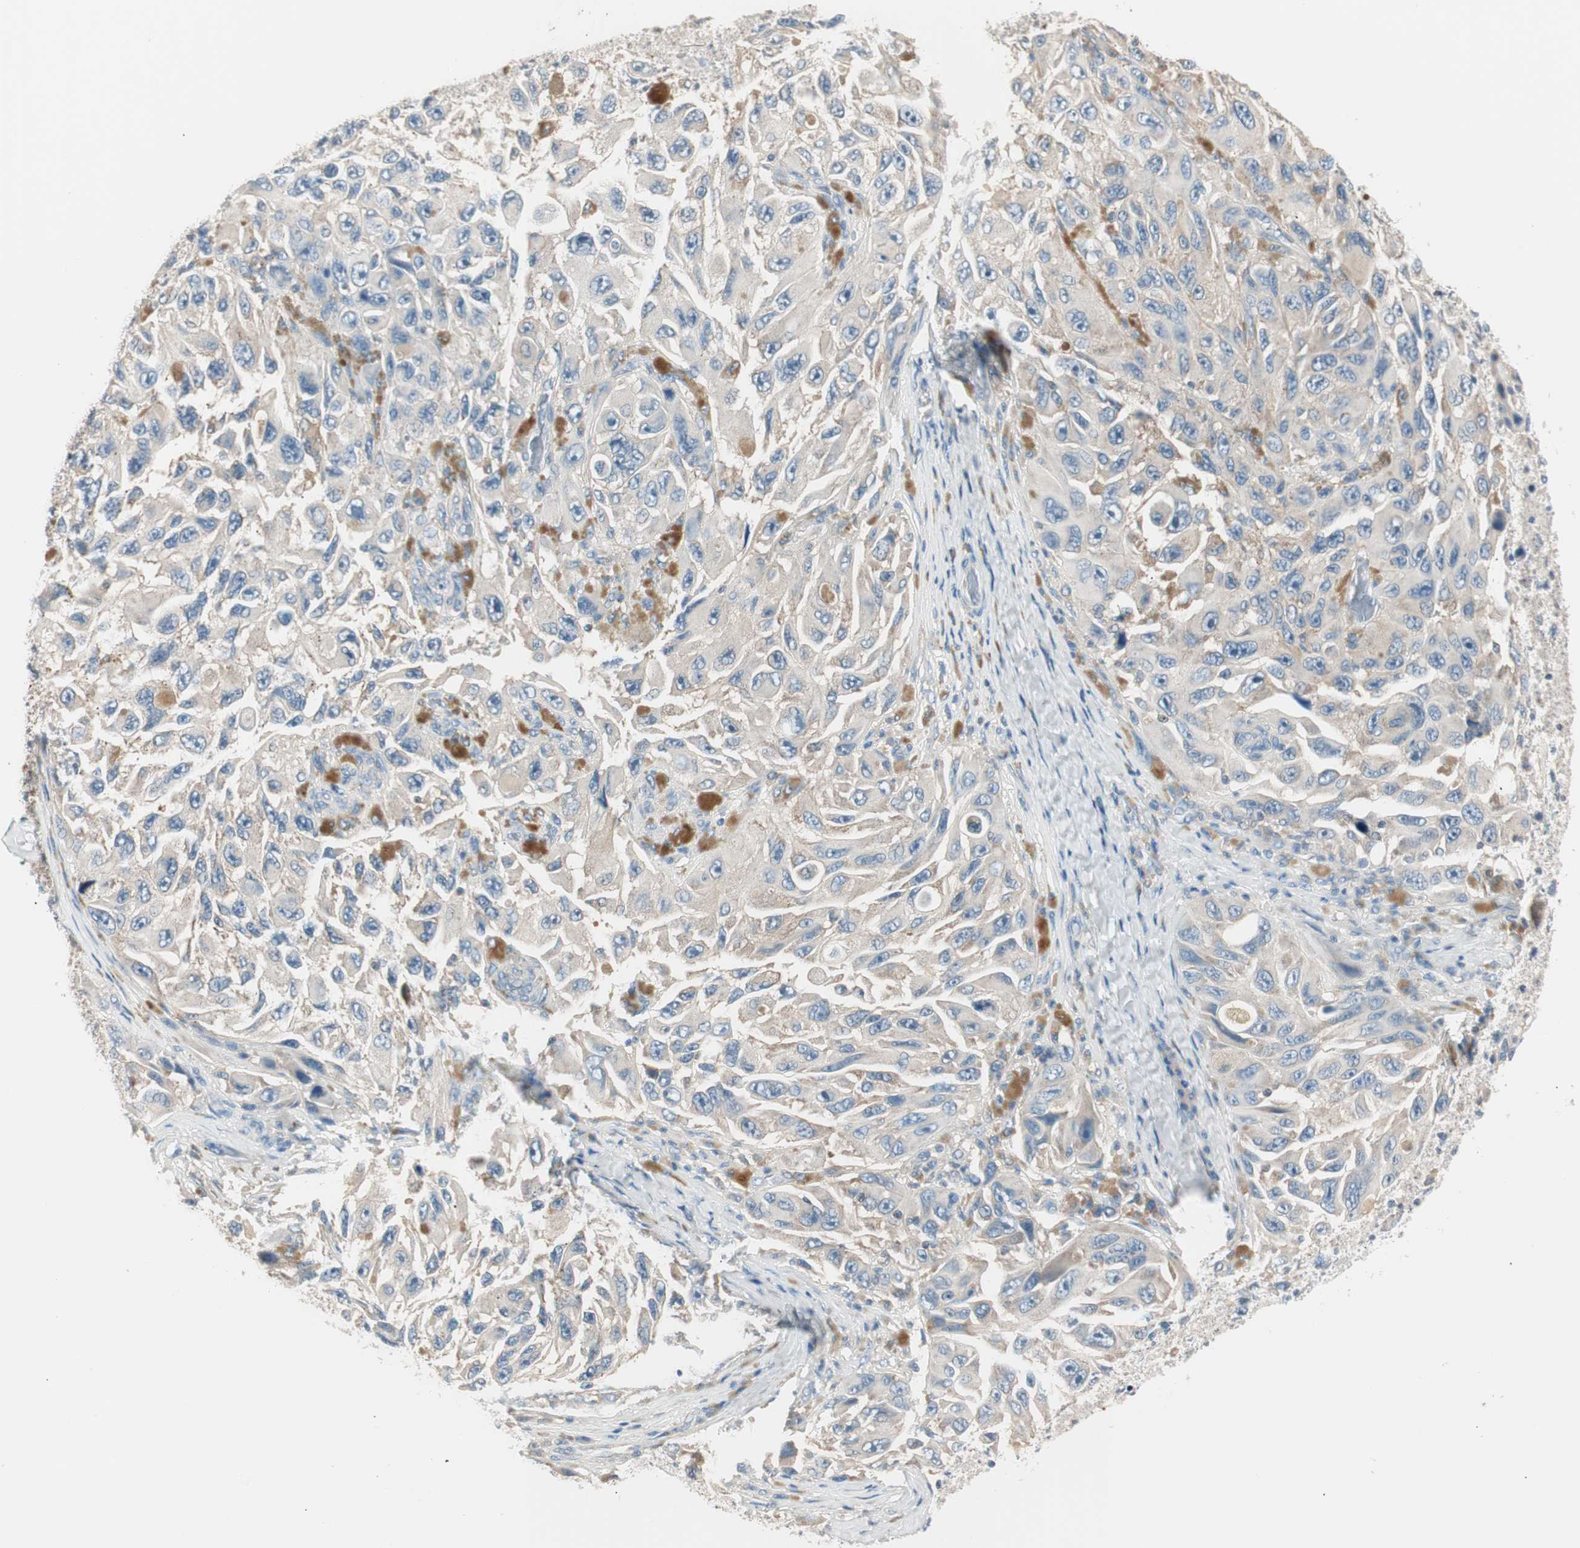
{"staining": {"intensity": "weak", "quantity": "25%-75%", "location": "cytoplasmic/membranous"}, "tissue": "melanoma", "cell_type": "Tumor cells", "image_type": "cancer", "snomed": [{"axis": "morphology", "description": "Malignant melanoma, NOS"}, {"axis": "topography", "description": "Skin"}], "caption": "A low amount of weak cytoplasmic/membranous expression is identified in approximately 25%-75% of tumor cells in melanoma tissue. (DAB = brown stain, brightfield microscopy at high magnification).", "gene": "RAD54B", "patient": {"sex": "female", "age": 73}}